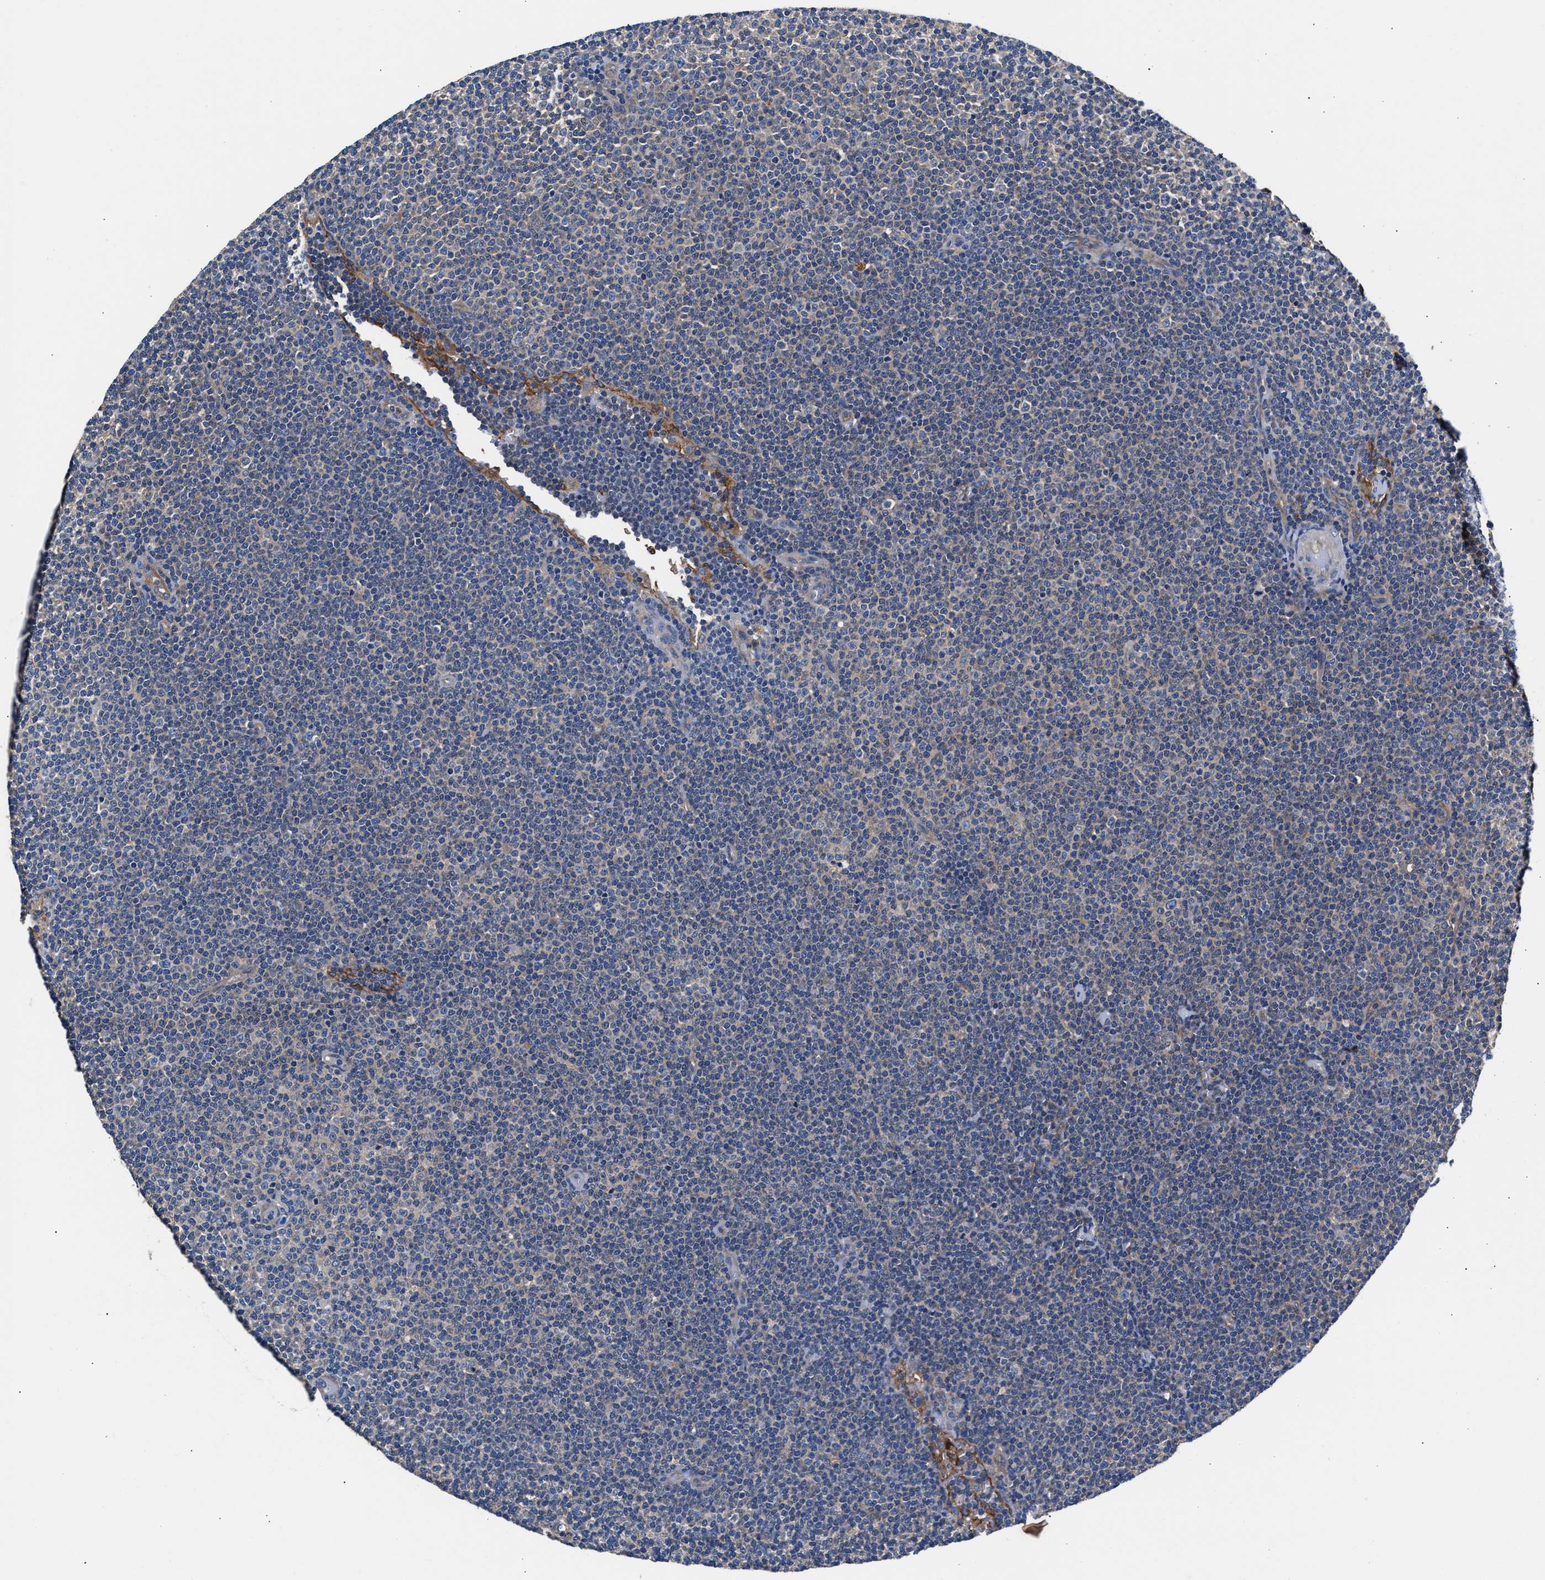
{"staining": {"intensity": "negative", "quantity": "none", "location": "none"}, "tissue": "lymphoma", "cell_type": "Tumor cells", "image_type": "cancer", "snomed": [{"axis": "morphology", "description": "Malignant lymphoma, non-Hodgkin's type, Low grade"}, {"axis": "topography", "description": "Lymph node"}], "caption": "Tumor cells show no significant protein expression in lymphoma.", "gene": "SH3GL1", "patient": {"sex": "female", "age": 53}}